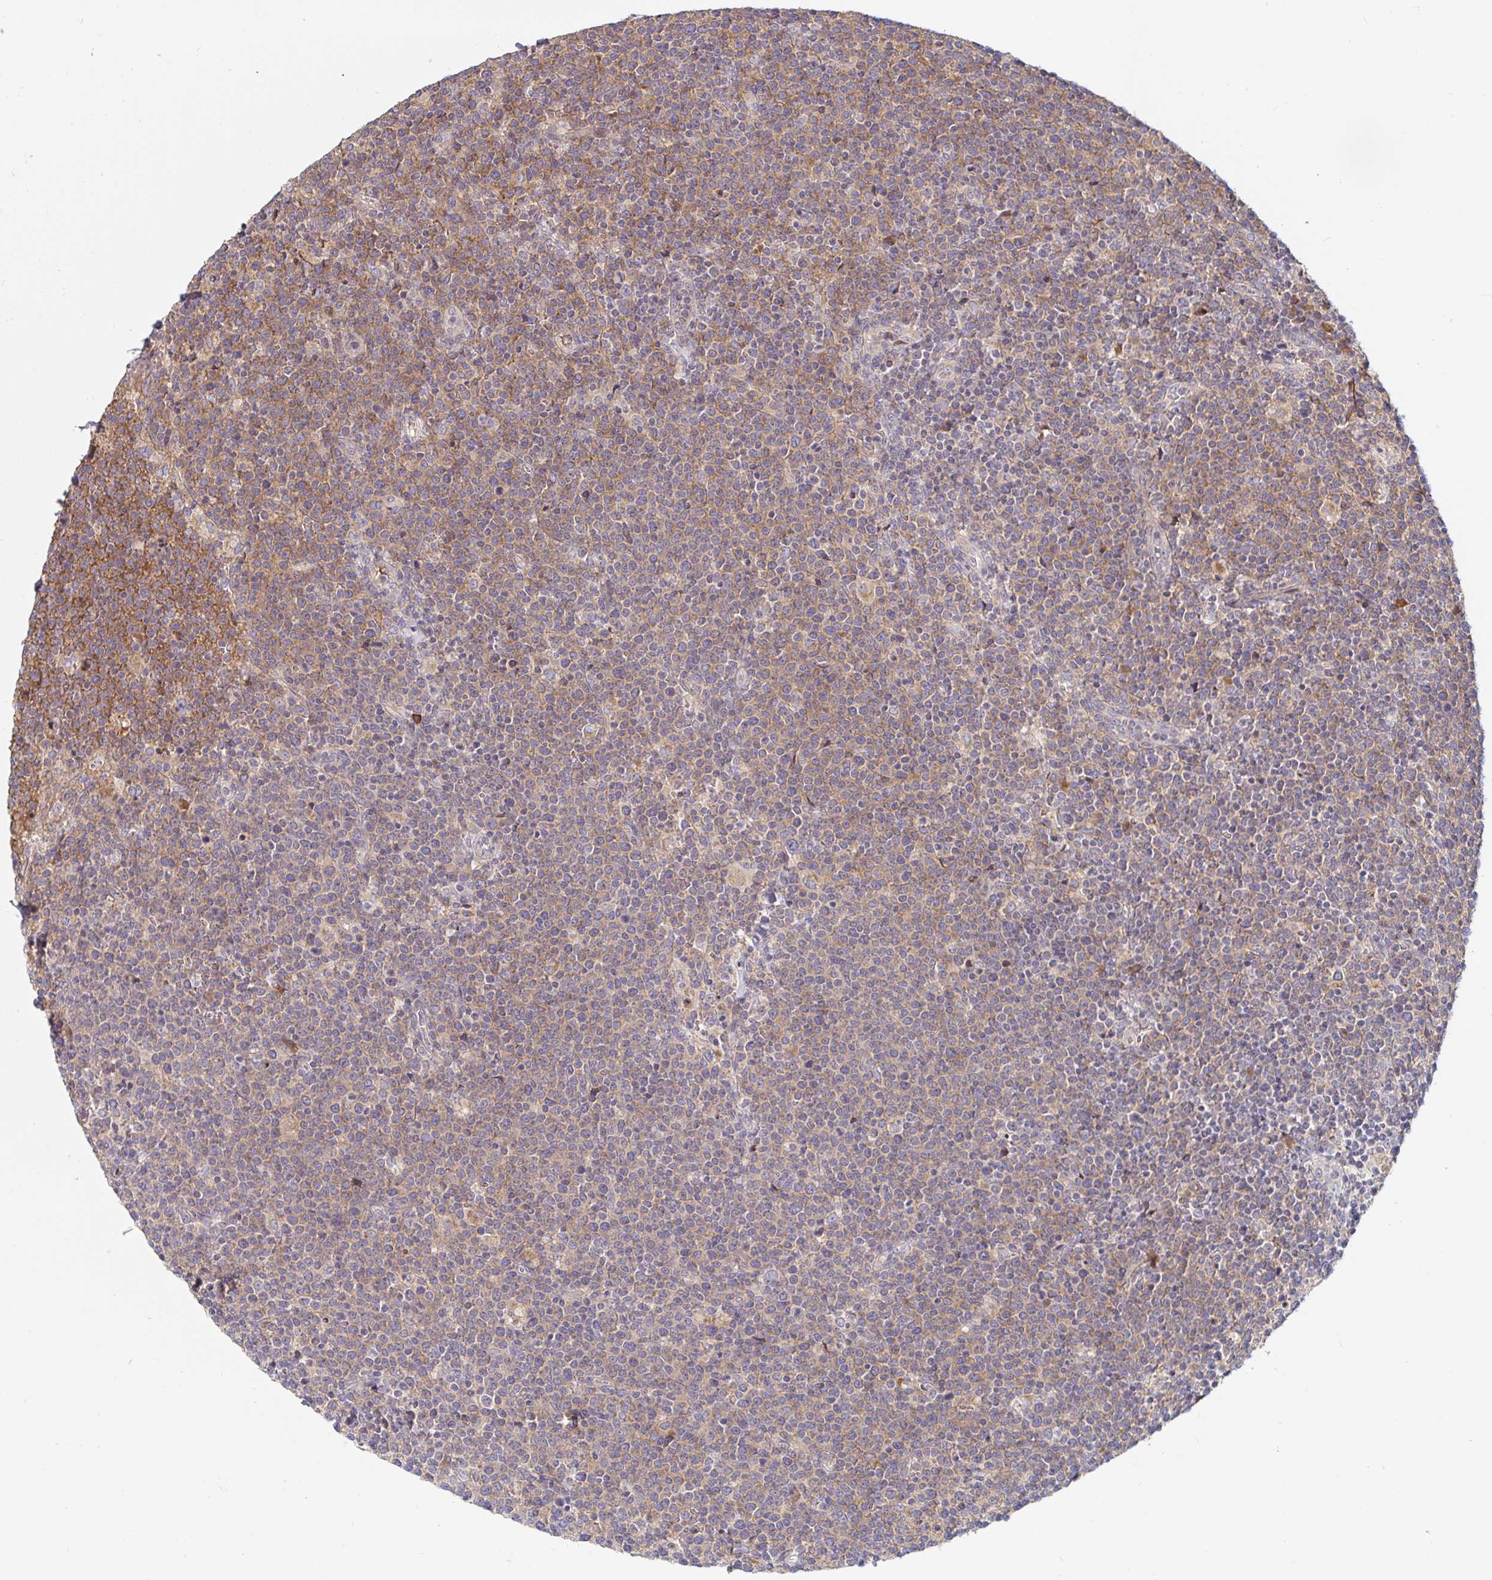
{"staining": {"intensity": "moderate", "quantity": "25%-75%", "location": "cytoplasmic/membranous"}, "tissue": "lymphoma", "cell_type": "Tumor cells", "image_type": "cancer", "snomed": [{"axis": "morphology", "description": "Malignant lymphoma, non-Hodgkin's type, High grade"}, {"axis": "topography", "description": "Lymph node"}], "caption": "This histopathology image demonstrates malignant lymphoma, non-Hodgkin's type (high-grade) stained with immunohistochemistry (IHC) to label a protein in brown. The cytoplasmic/membranous of tumor cells show moderate positivity for the protein. Nuclei are counter-stained blue.", "gene": "LARP1", "patient": {"sex": "male", "age": 61}}